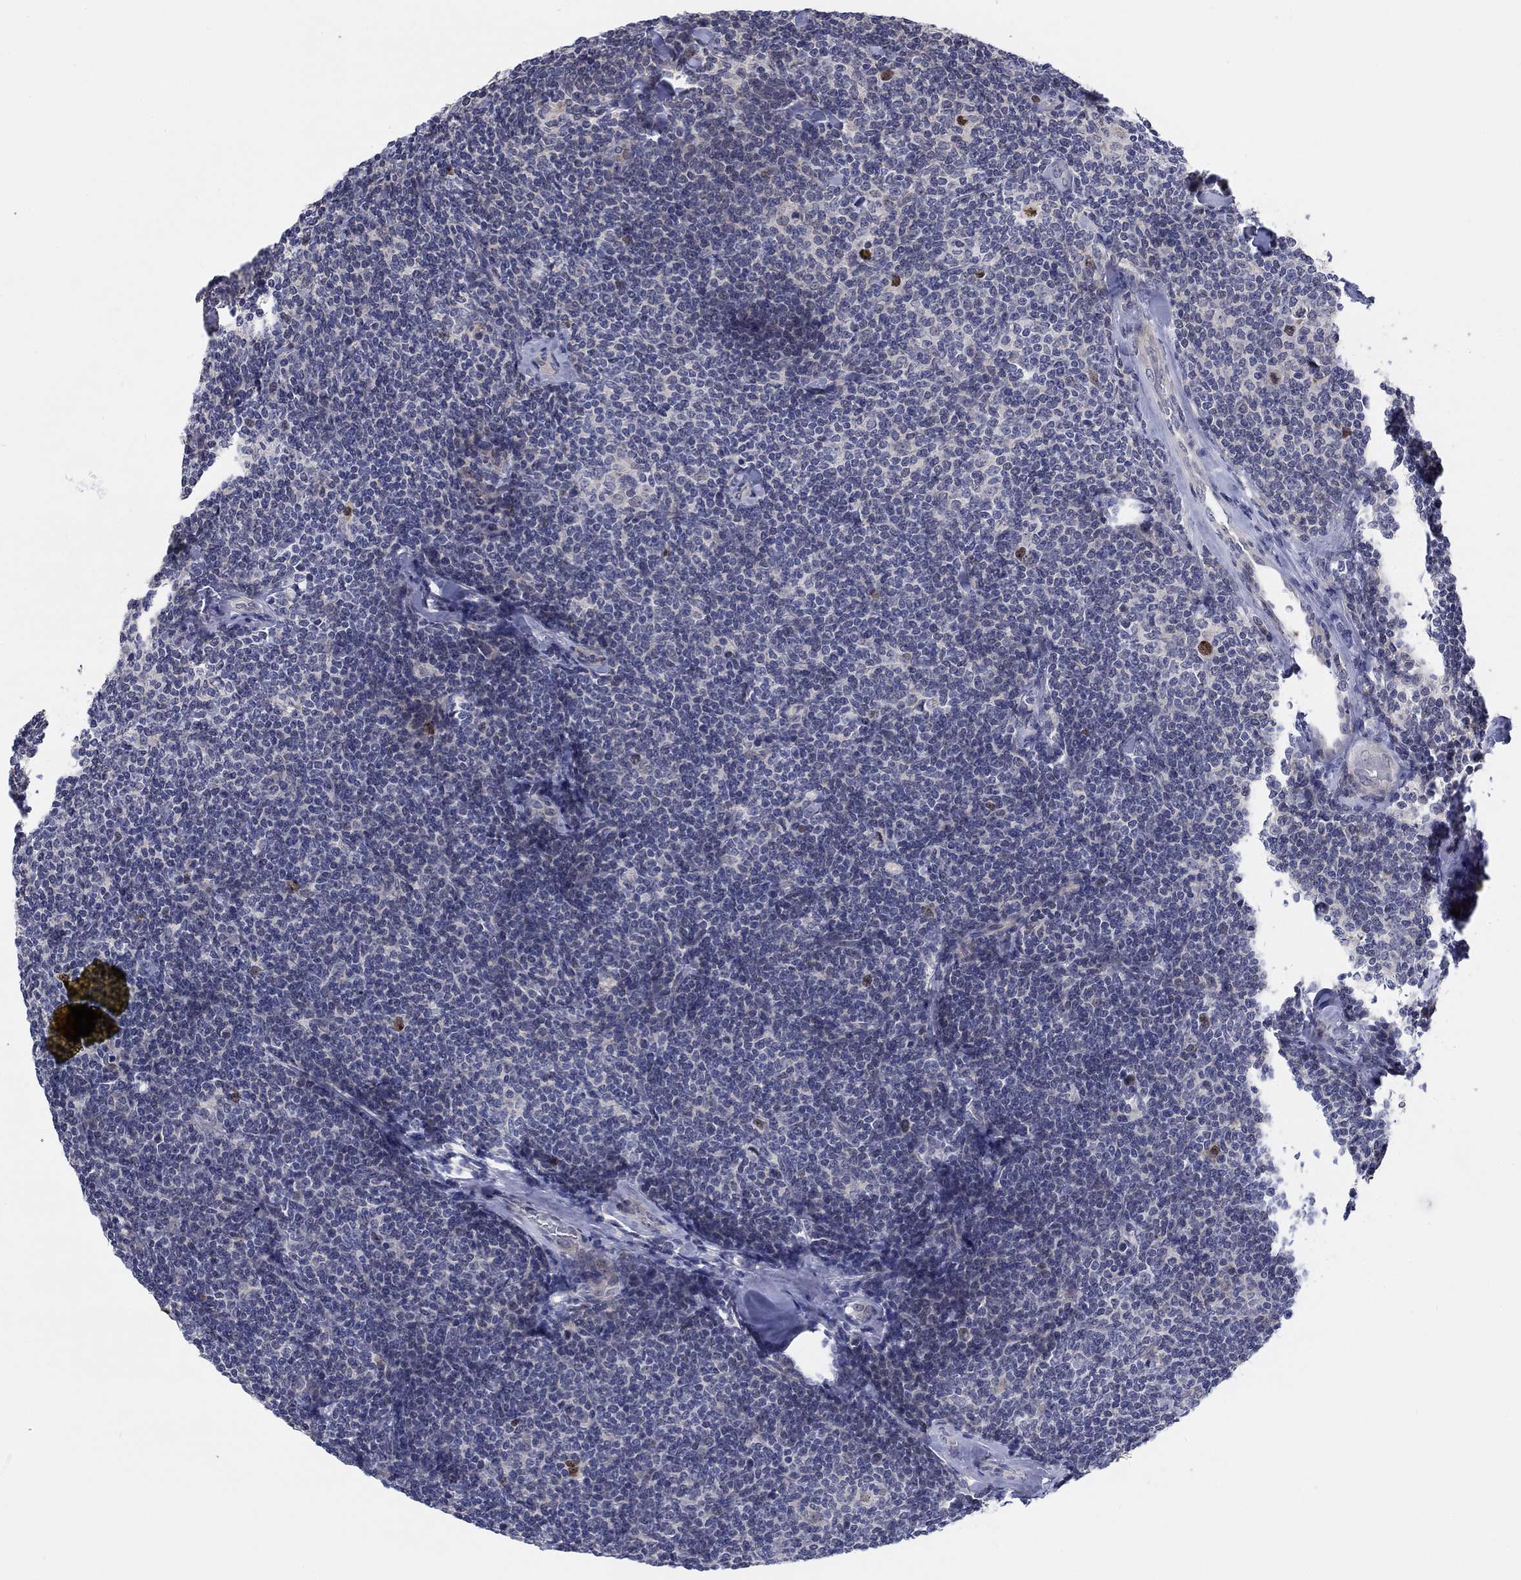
{"staining": {"intensity": "negative", "quantity": "none", "location": "none"}, "tissue": "lymphoma", "cell_type": "Tumor cells", "image_type": "cancer", "snomed": [{"axis": "morphology", "description": "Malignant lymphoma, non-Hodgkin's type, Low grade"}, {"axis": "topography", "description": "Lymph node"}], "caption": "An IHC histopathology image of lymphoma is shown. There is no staining in tumor cells of lymphoma. (DAB (3,3'-diaminobenzidine) IHC with hematoxylin counter stain).", "gene": "PRC1", "patient": {"sex": "female", "age": 56}}